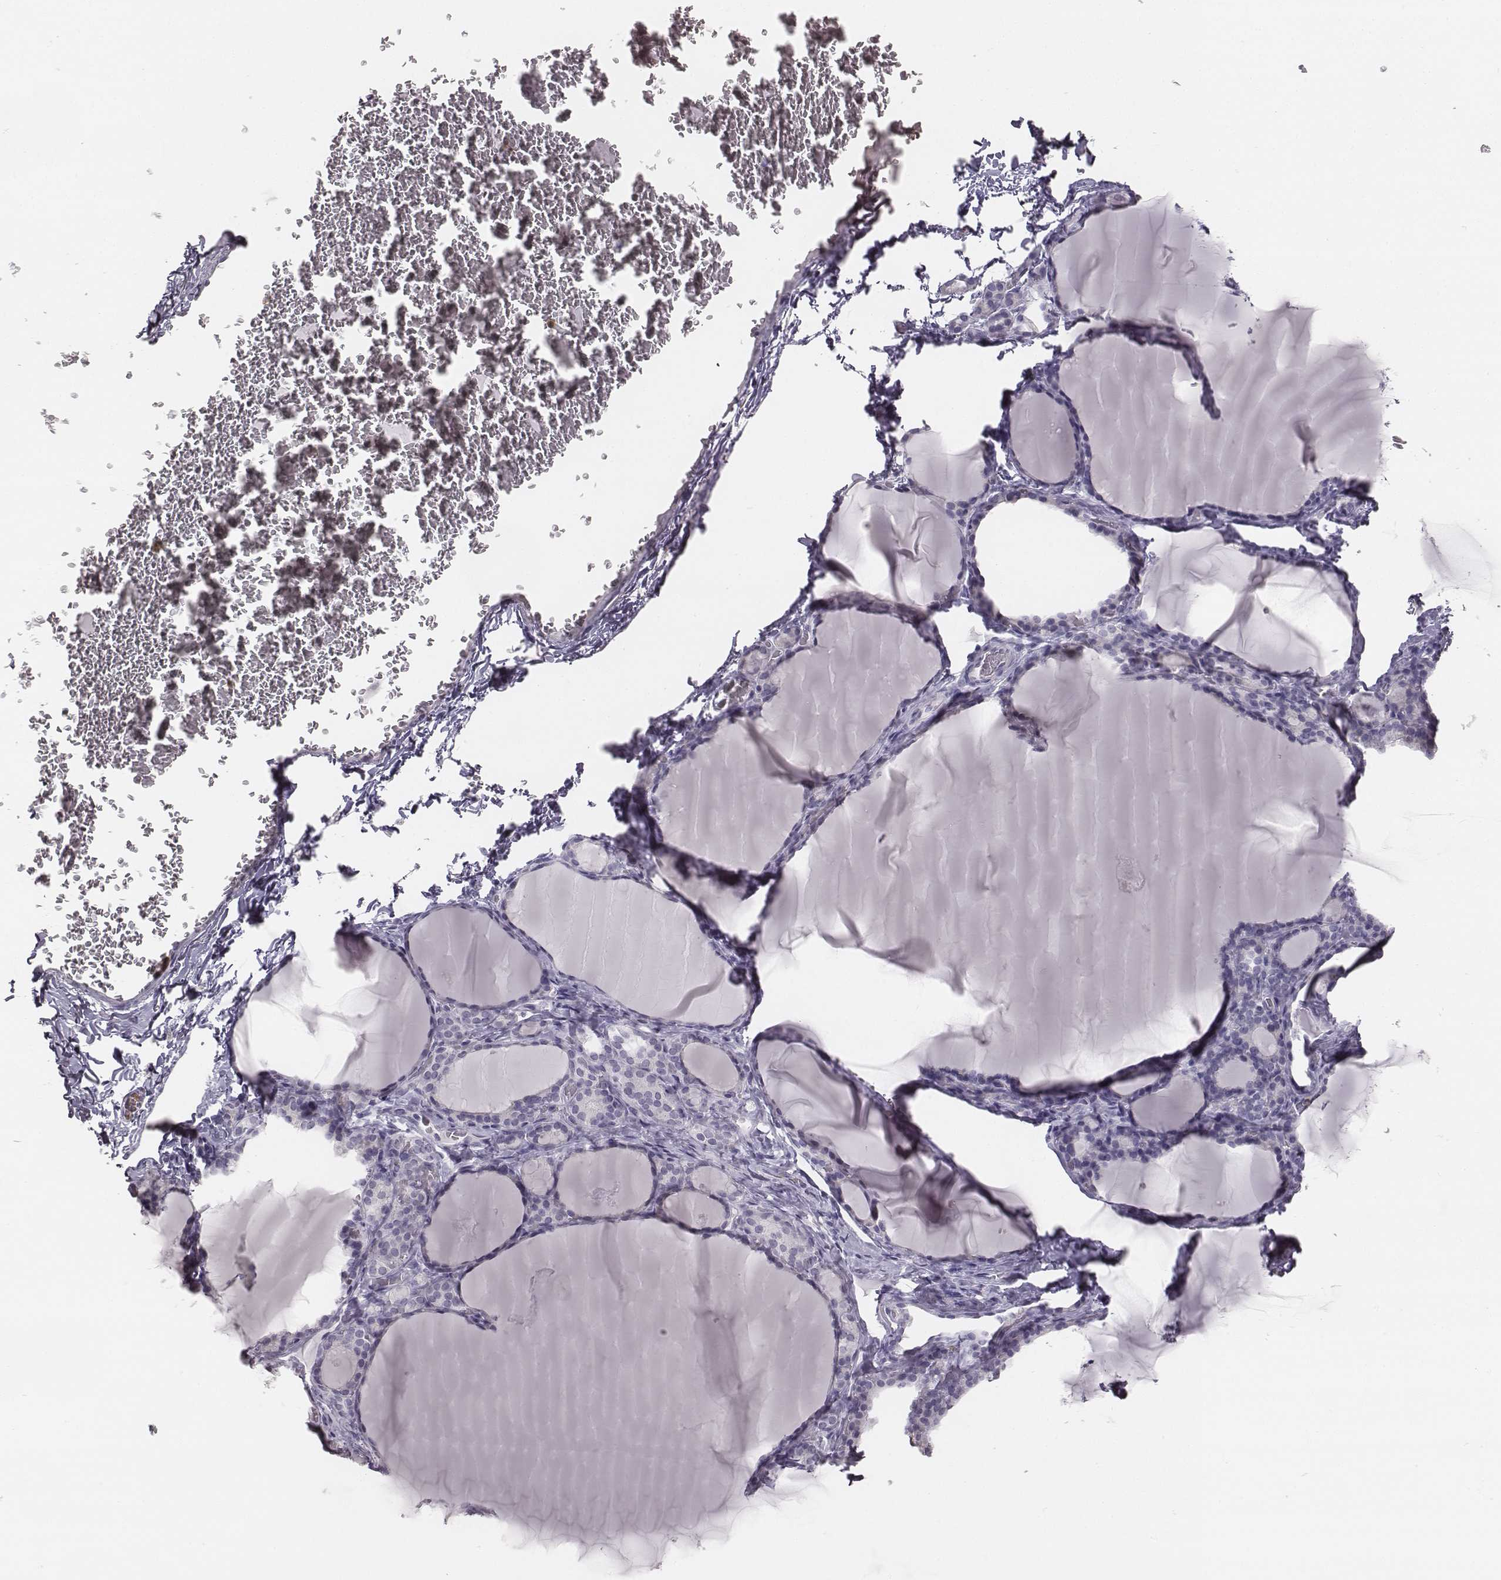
{"staining": {"intensity": "negative", "quantity": "none", "location": "none"}, "tissue": "thyroid gland", "cell_type": "Glandular cells", "image_type": "normal", "snomed": [{"axis": "morphology", "description": "Normal tissue, NOS"}, {"axis": "morphology", "description": "Hyperplasia, NOS"}, {"axis": "topography", "description": "Thyroid gland"}], "caption": "Human thyroid gland stained for a protein using immunohistochemistry displays no positivity in glandular cells.", "gene": "KCNJ12", "patient": {"sex": "female", "age": 27}}